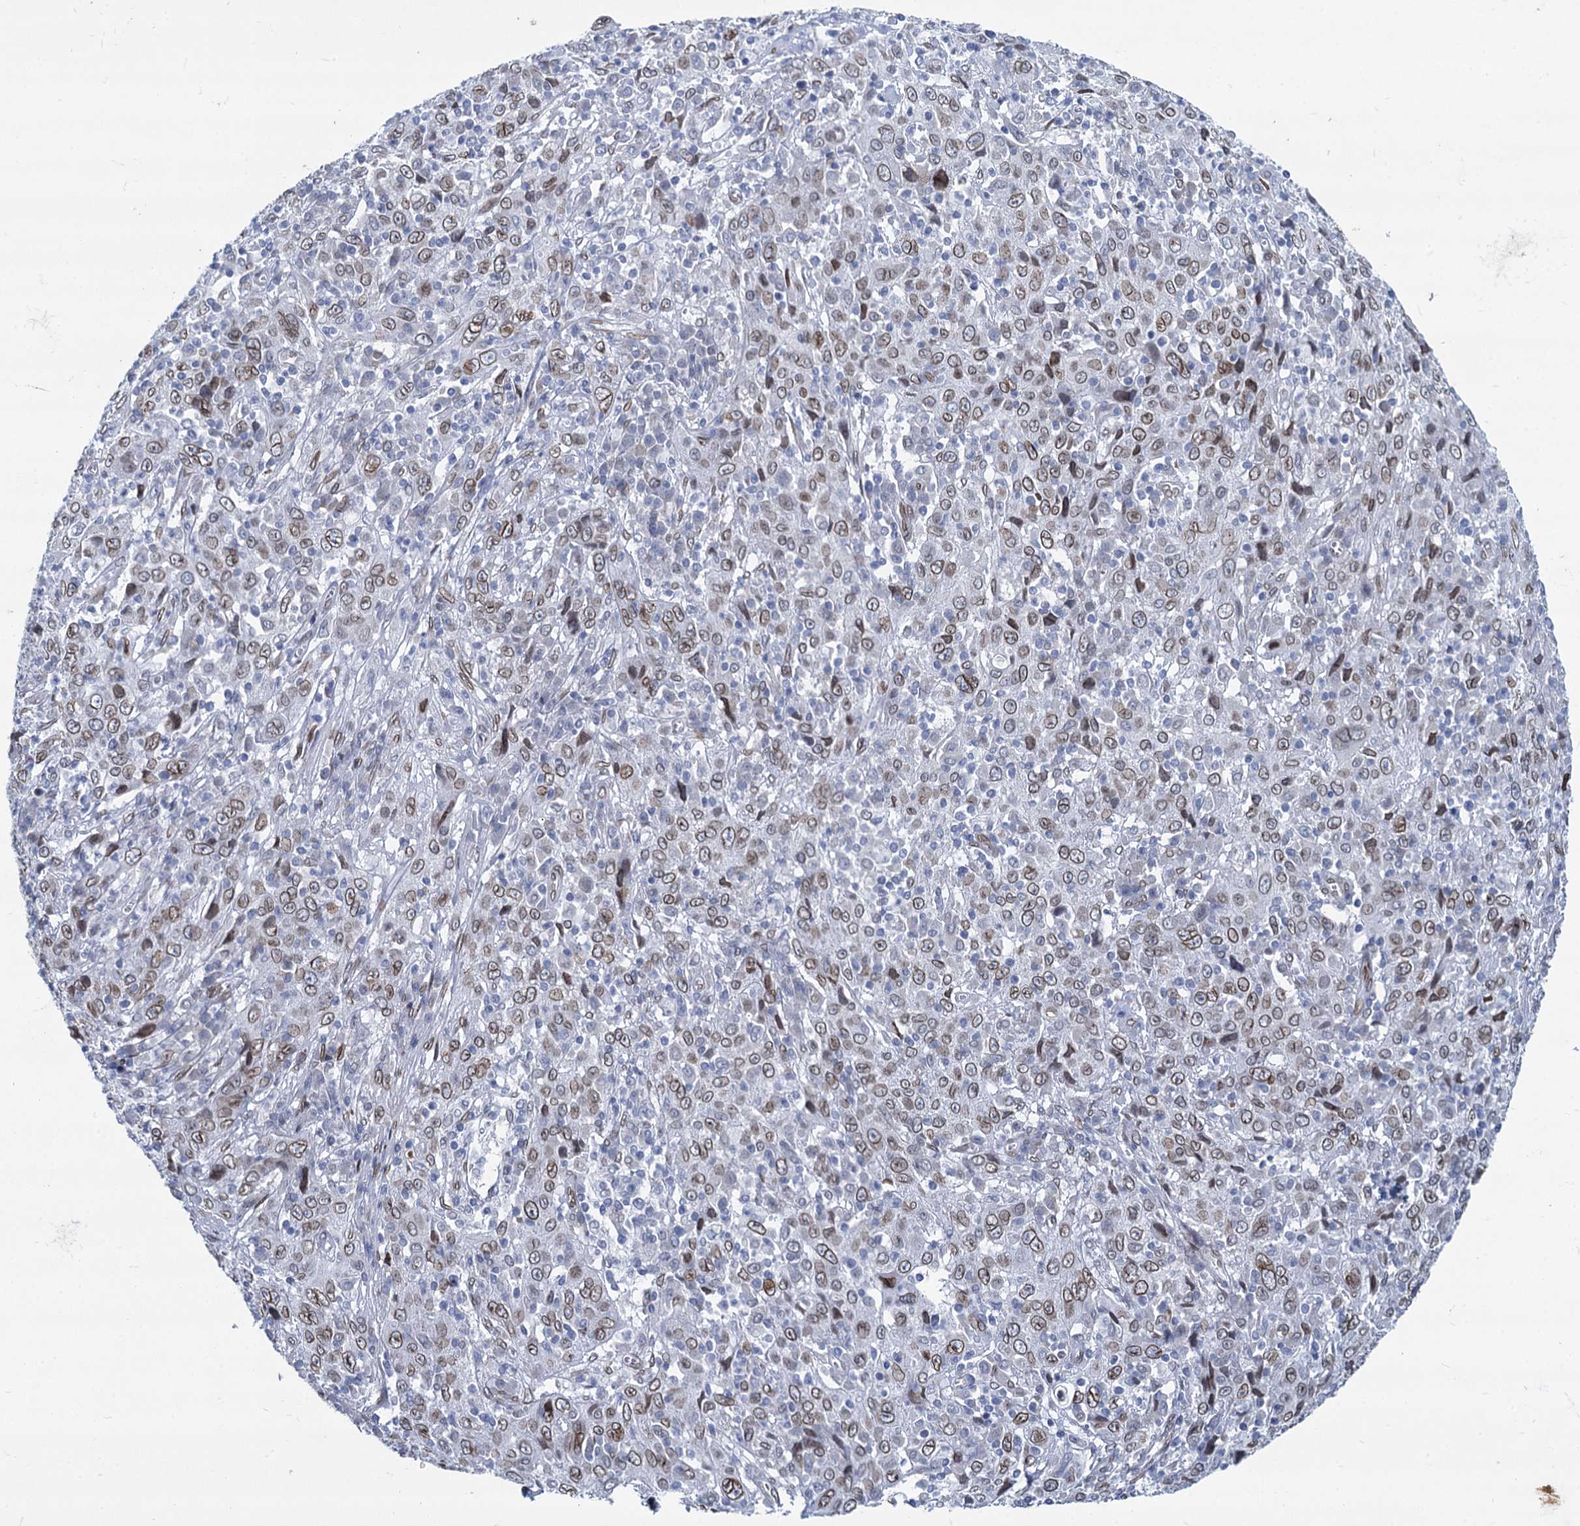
{"staining": {"intensity": "moderate", "quantity": ">75%", "location": "cytoplasmic/membranous,nuclear"}, "tissue": "cervical cancer", "cell_type": "Tumor cells", "image_type": "cancer", "snomed": [{"axis": "morphology", "description": "Squamous cell carcinoma, NOS"}, {"axis": "topography", "description": "Cervix"}], "caption": "Moderate cytoplasmic/membranous and nuclear positivity is seen in about >75% of tumor cells in cervical cancer (squamous cell carcinoma). (DAB IHC with brightfield microscopy, high magnification).", "gene": "PRSS35", "patient": {"sex": "female", "age": 46}}